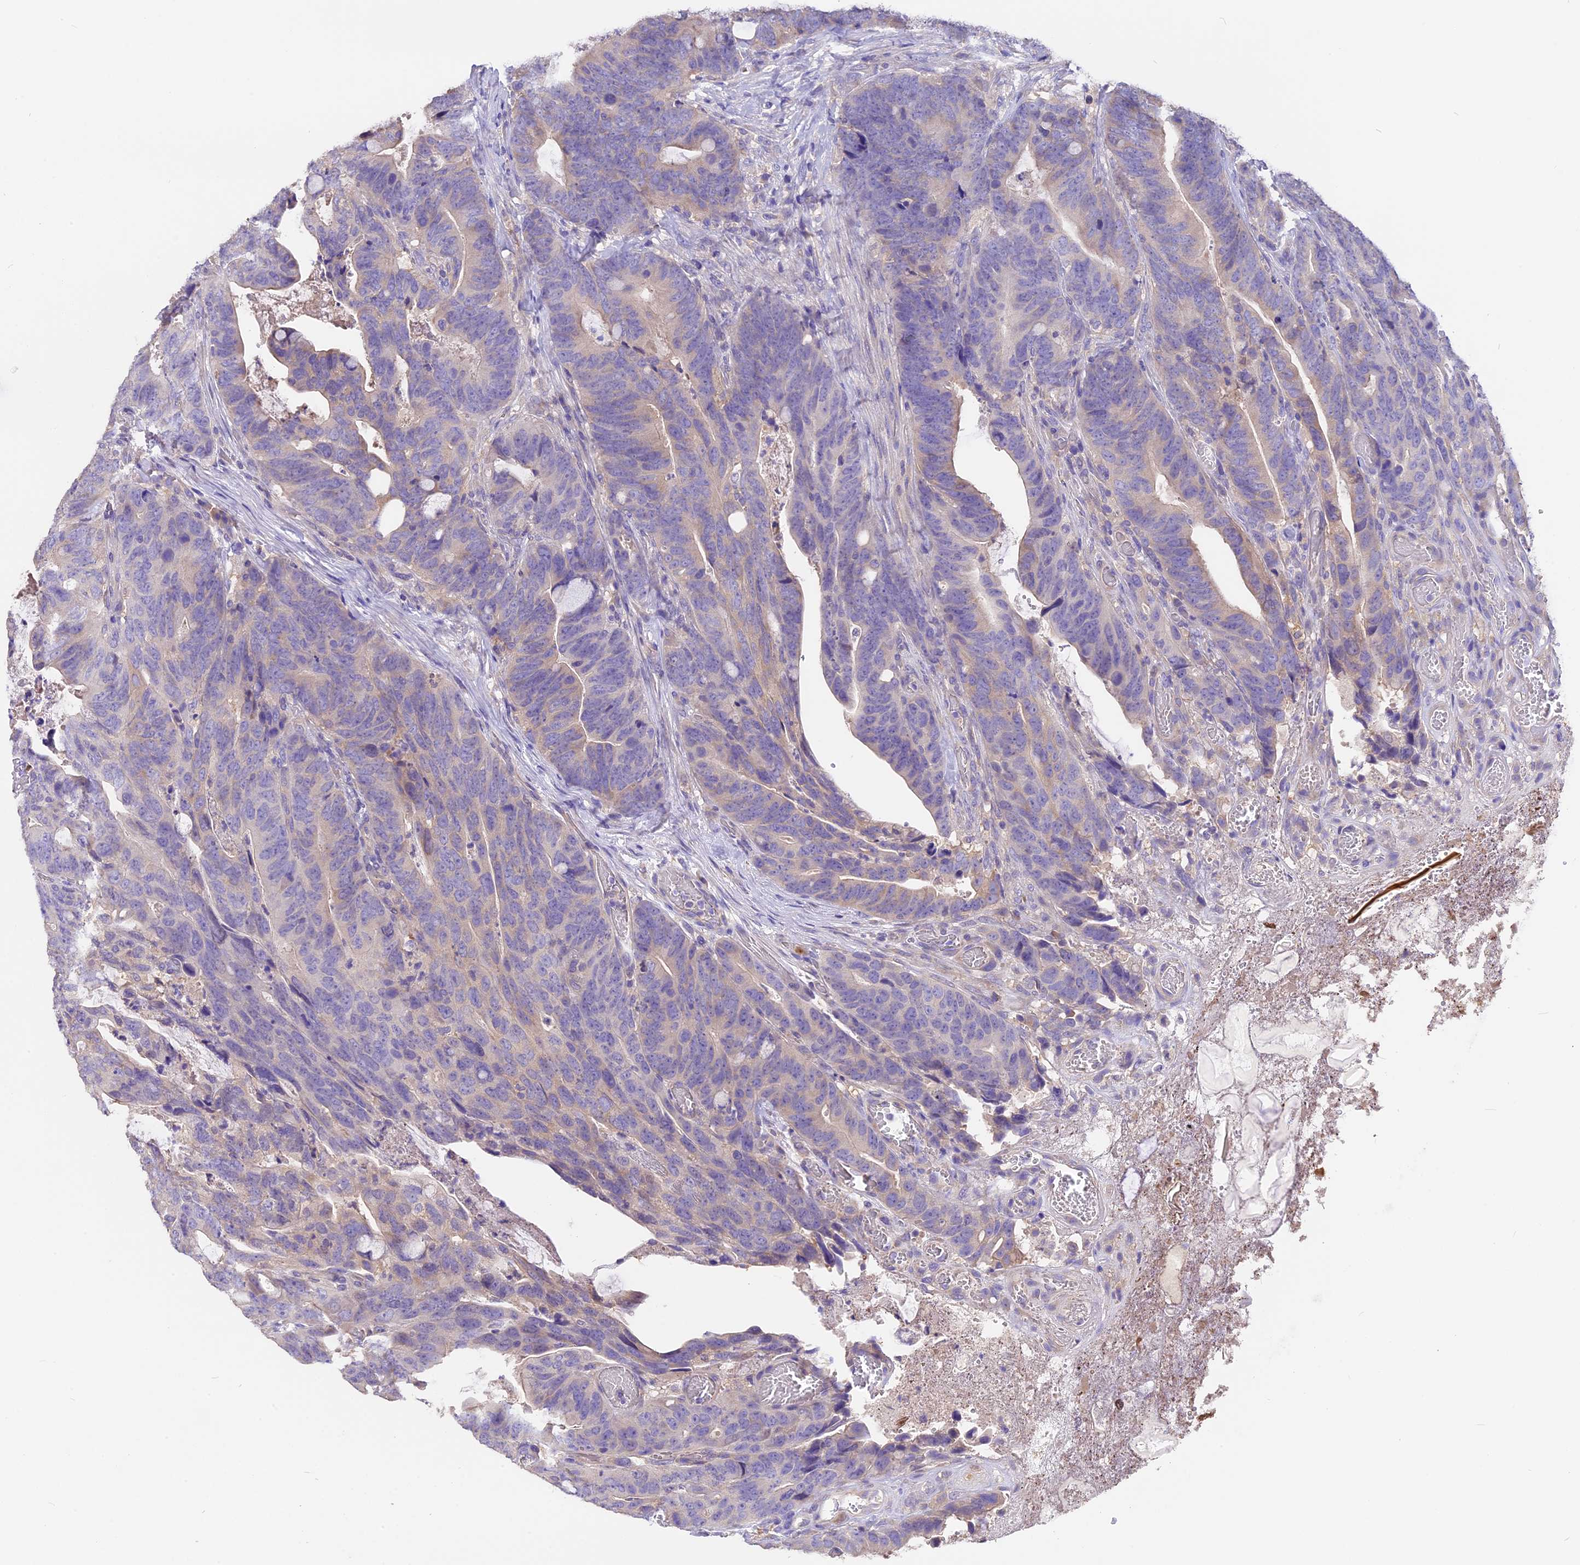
{"staining": {"intensity": "negative", "quantity": "none", "location": "none"}, "tissue": "colorectal cancer", "cell_type": "Tumor cells", "image_type": "cancer", "snomed": [{"axis": "morphology", "description": "Adenocarcinoma, NOS"}, {"axis": "topography", "description": "Colon"}], "caption": "Adenocarcinoma (colorectal) was stained to show a protein in brown. There is no significant staining in tumor cells.", "gene": "AP3B2", "patient": {"sex": "female", "age": 82}}